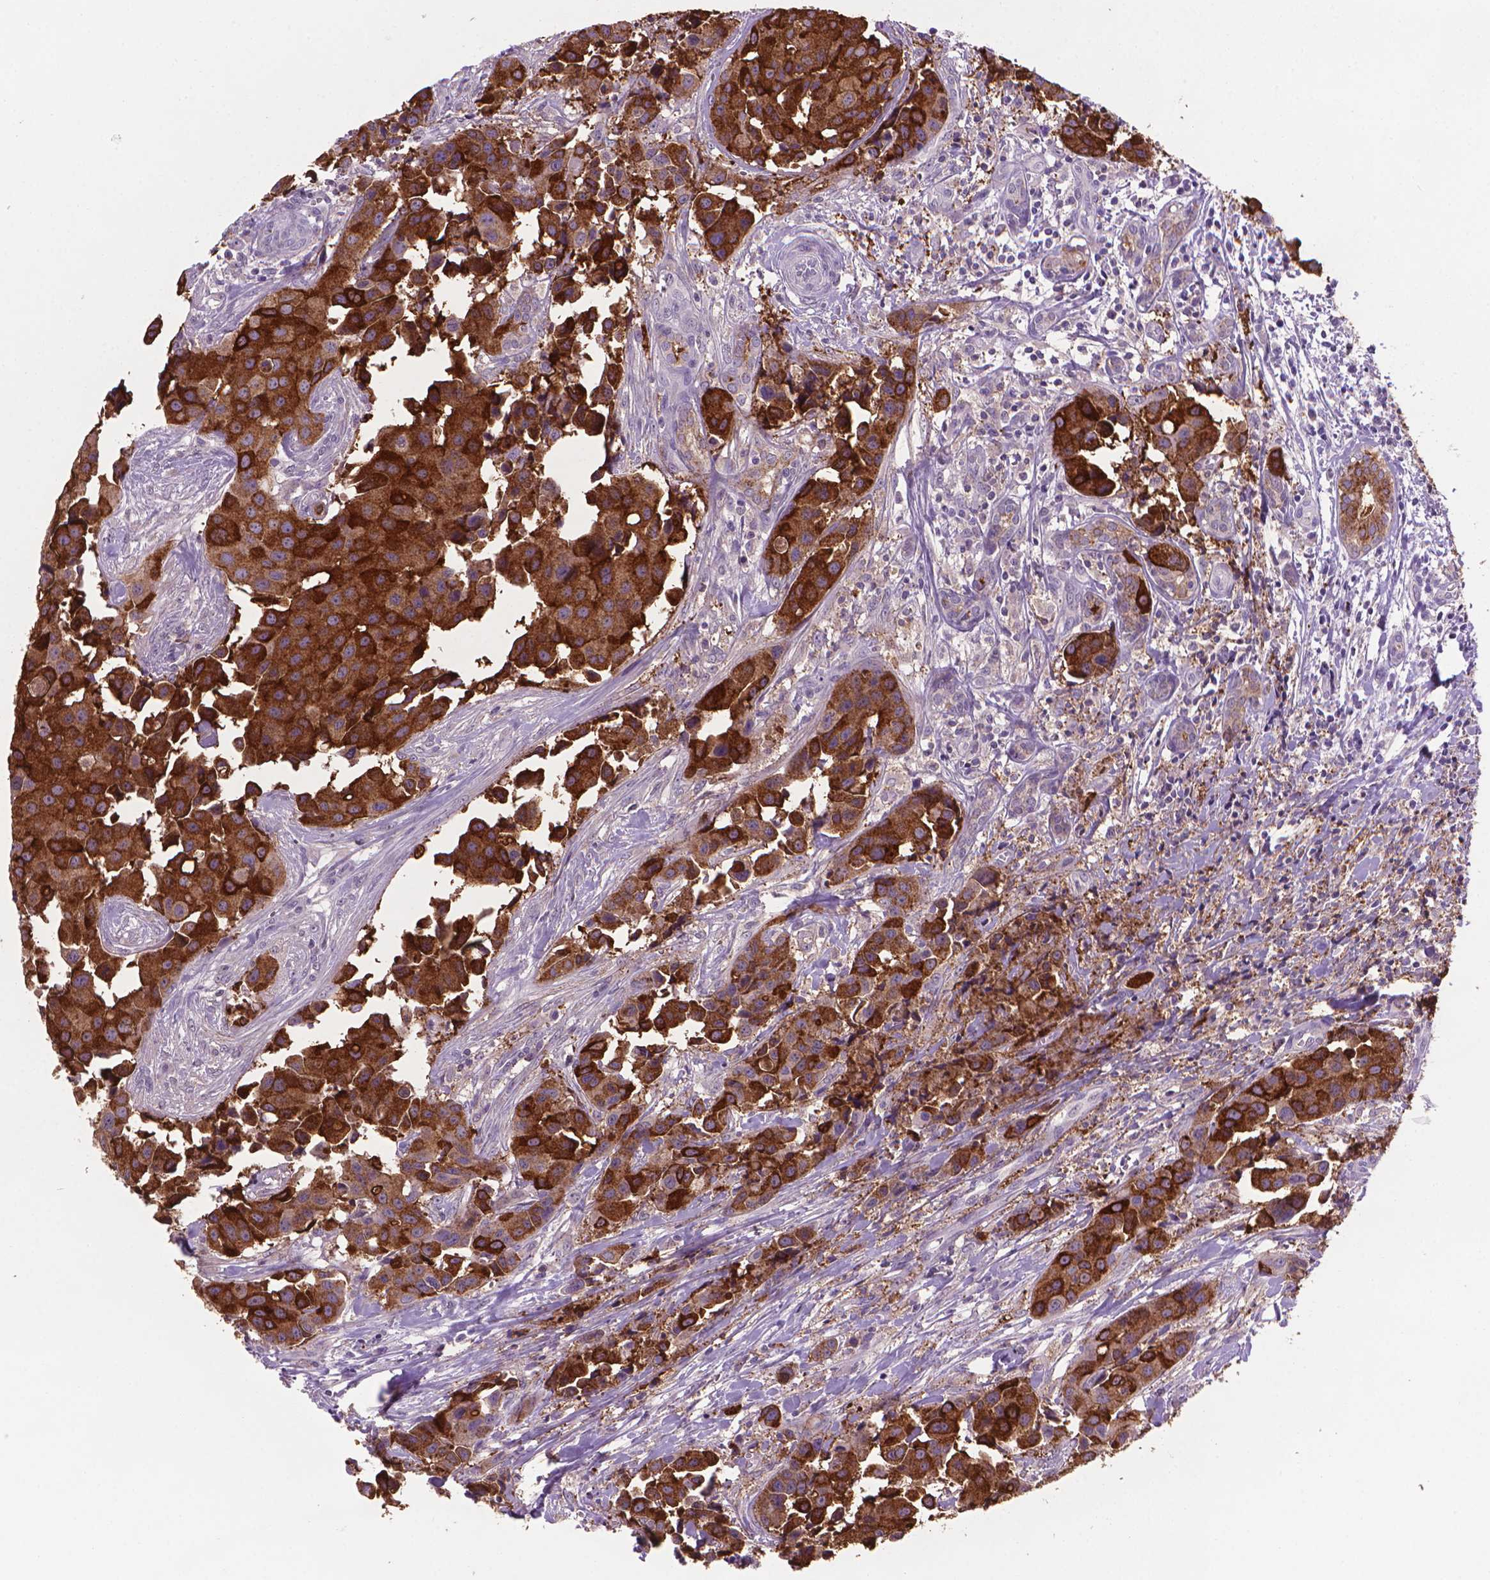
{"staining": {"intensity": "strong", "quantity": ">75%", "location": "cytoplasmic/membranous"}, "tissue": "head and neck cancer", "cell_type": "Tumor cells", "image_type": "cancer", "snomed": [{"axis": "morphology", "description": "Adenocarcinoma, NOS"}, {"axis": "topography", "description": "Head-Neck"}], "caption": "Human head and neck adenocarcinoma stained with a protein marker displays strong staining in tumor cells.", "gene": "MUC1", "patient": {"sex": "male", "age": 76}}